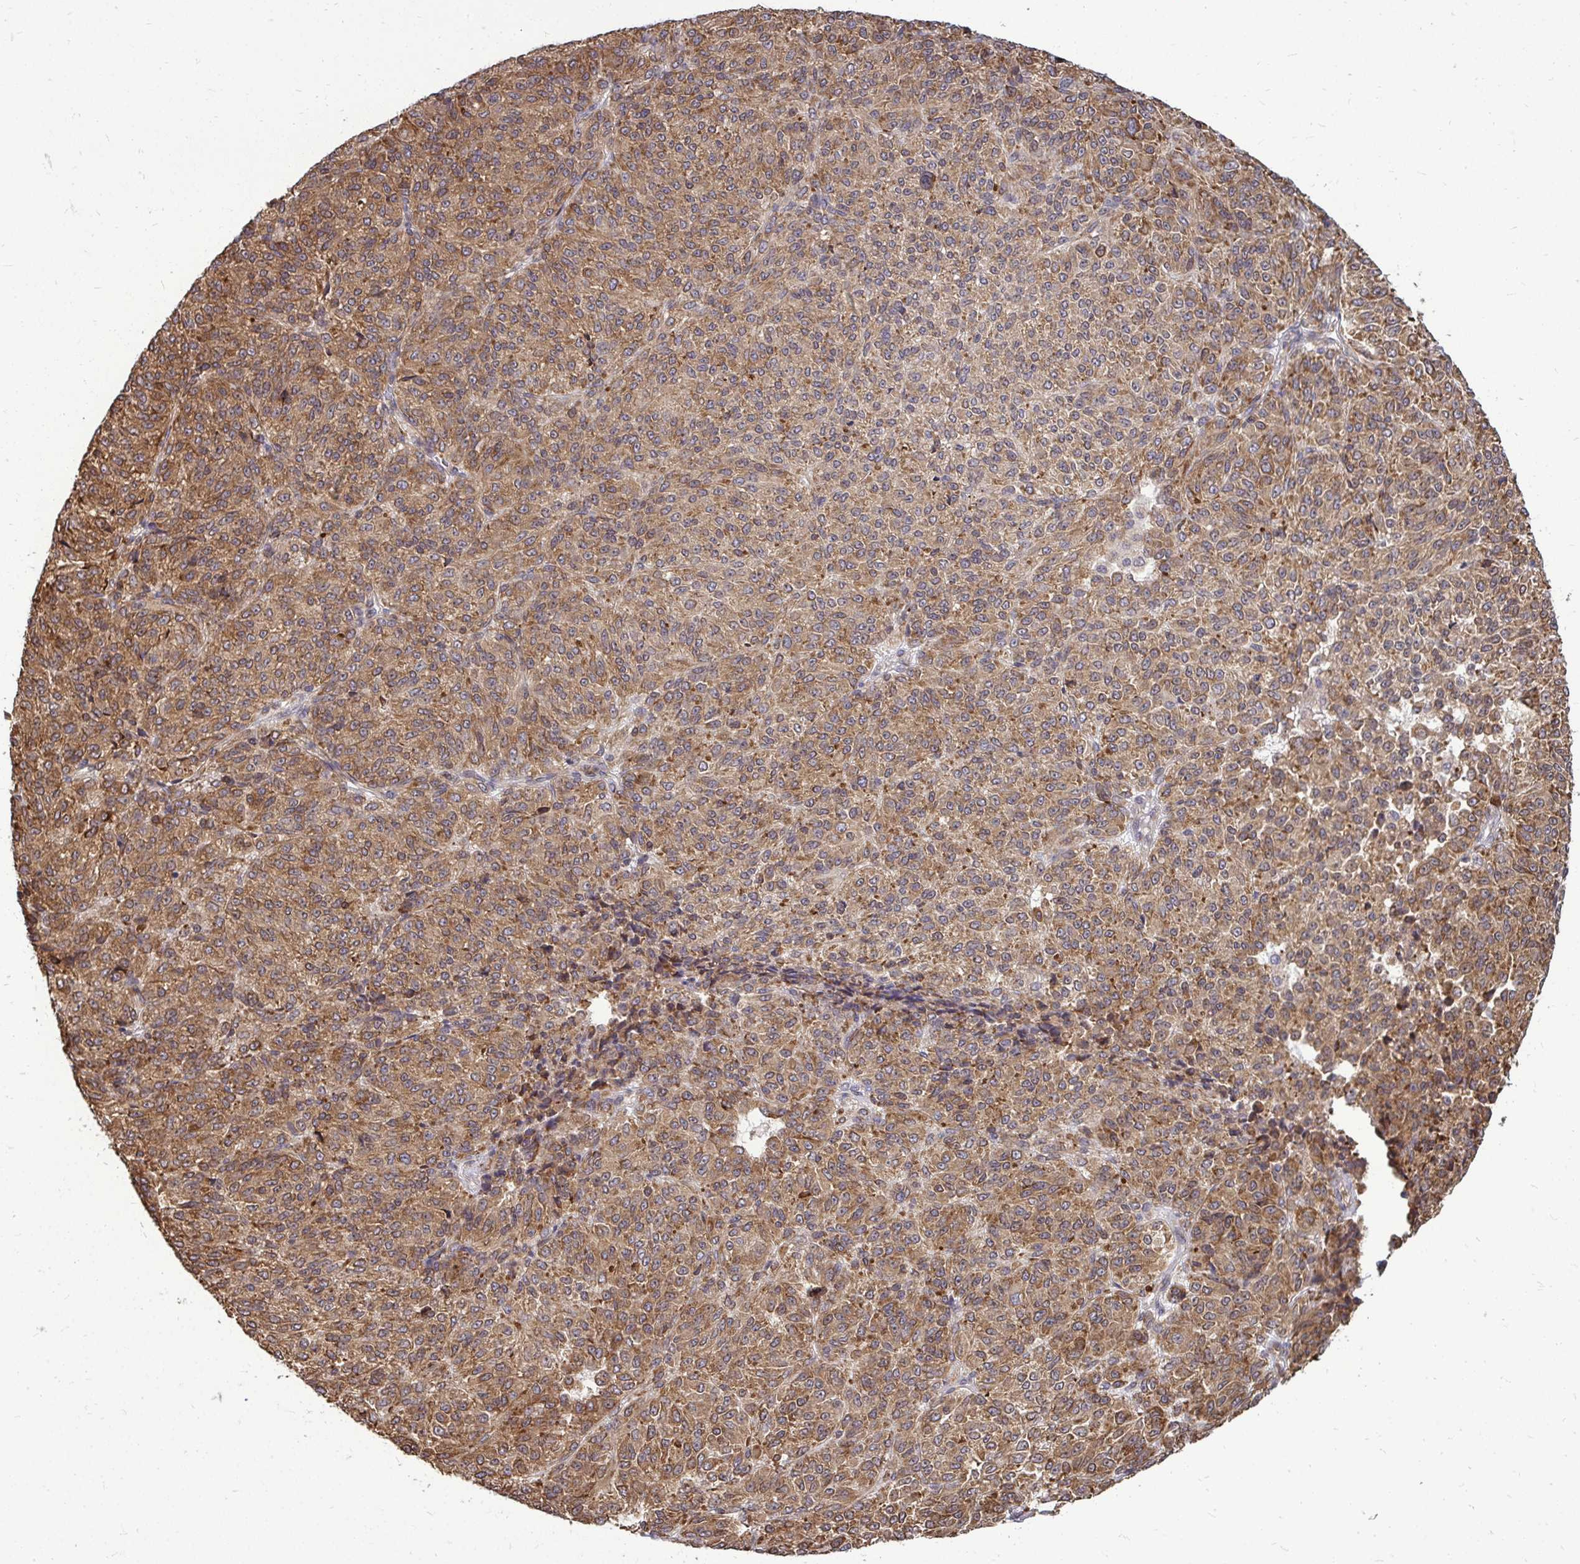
{"staining": {"intensity": "moderate", "quantity": ">75%", "location": "cytoplasmic/membranous"}, "tissue": "melanoma", "cell_type": "Tumor cells", "image_type": "cancer", "snomed": [{"axis": "morphology", "description": "Malignant melanoma, Metastatic site"}, {"axis": "topography", "description": "Brain"}], "caption": "Immunohistochemical staining of human melanoma demonstrates medium levels of moderate cytoplasmic/membranous positivity in approximately >75% of tumor cells.", "gene": "FMR1", "patient": {"sex": "female", "age": 56}}